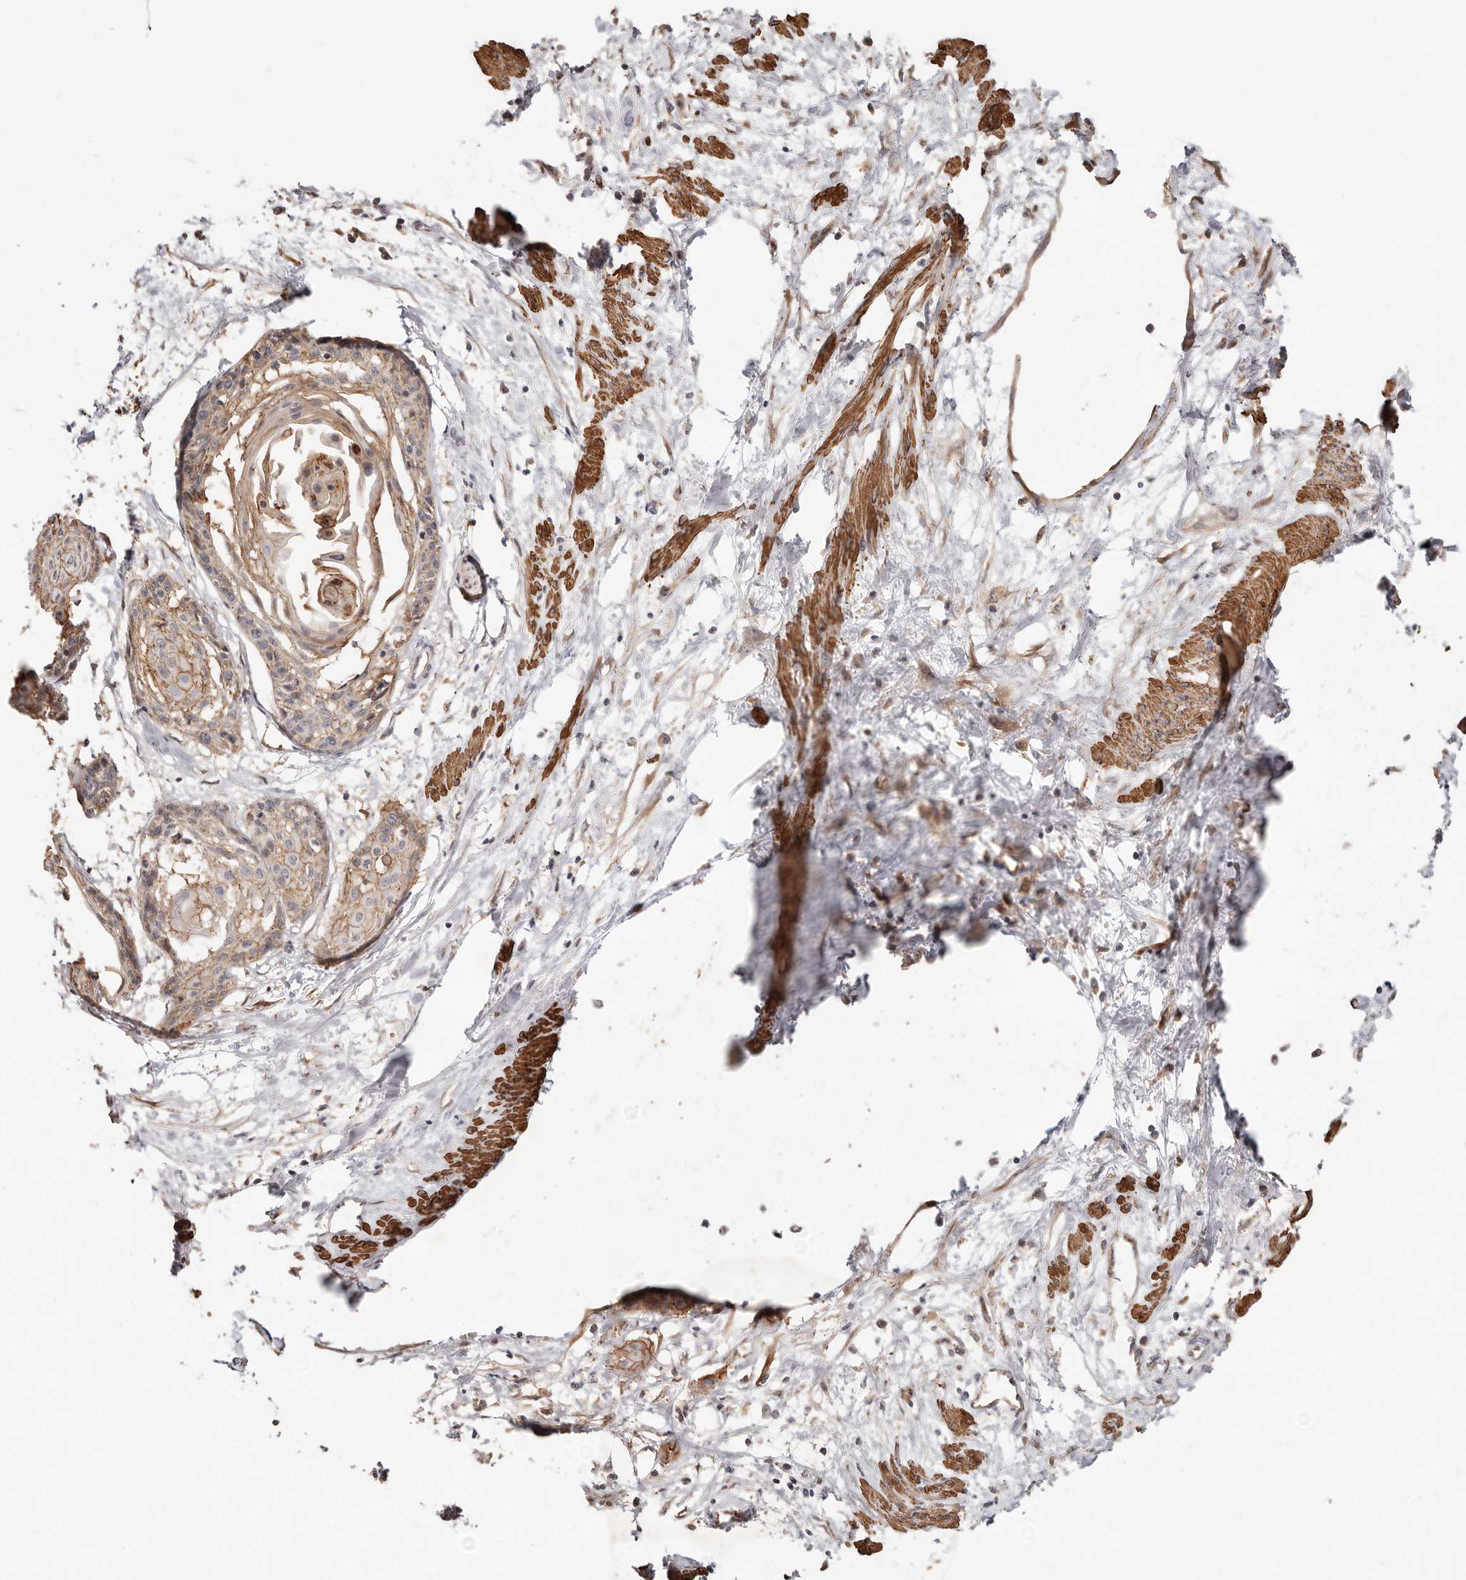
{"staining": {"intensity": "moderate", "quantity": "25%-75%", "location": "cytoplasmic/membranous"}, "tissue": "cervical cancer", "cell_type": "Tumor cells", "image_type": "cancer", "snomed": [{"axis": "morphology", "description": "Squamous cell carcinoma, NOS"}, {"axis": "topography", "description": "Cervix"}], "caption": "Protein expression analysis of human cervical cancer reveals moderate cytoplasmic/membranous staining in approximately 25%-75% of tumor cells.", "gene": "TRIP13", "patient": {"sex": "female", "age": 57}}